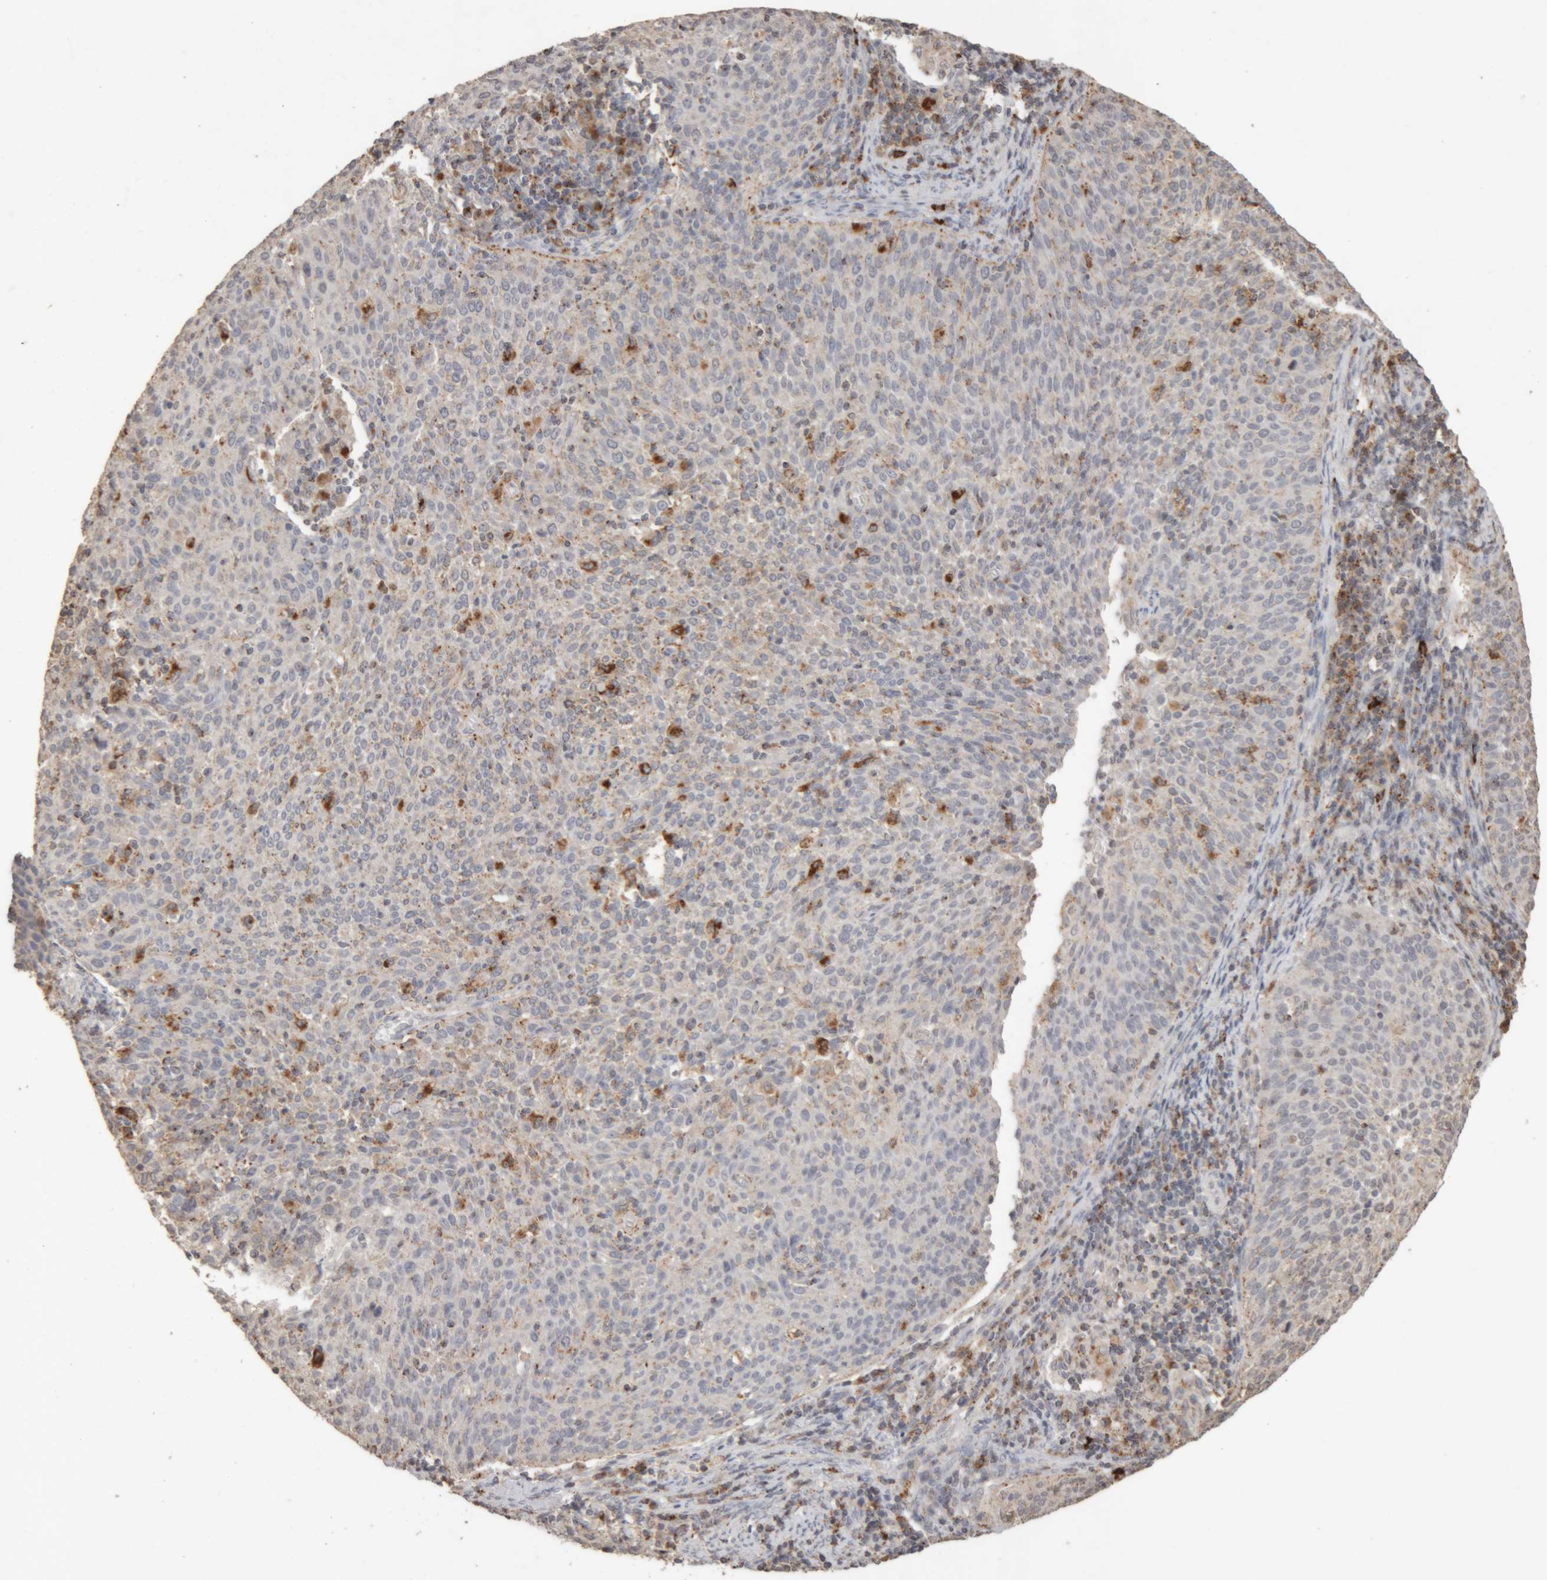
{"staining": {"intensity": "negative", "quantity": "none", "location": "none"}, "tissue": "cervical cancer", "cell_type": "Tumor cells", "image_type": "cancer", "snomed": [{"axis": "morphology", "description": "Squamous cell carcinoma, NOS"}, {"axis": "topography", "description": "Cervix"}], "caption": "Photomicrograph shows no protein expression in tumor cells of cervical squamous cell carcinoma tissue. The staining is performed using DAB (3,3'-diaminobenzidine) brown chromogen with nuclei counter-stained in using hematoxylin.", "gene": "ARSA", "patient": {"sex": "female", "age": 38}}